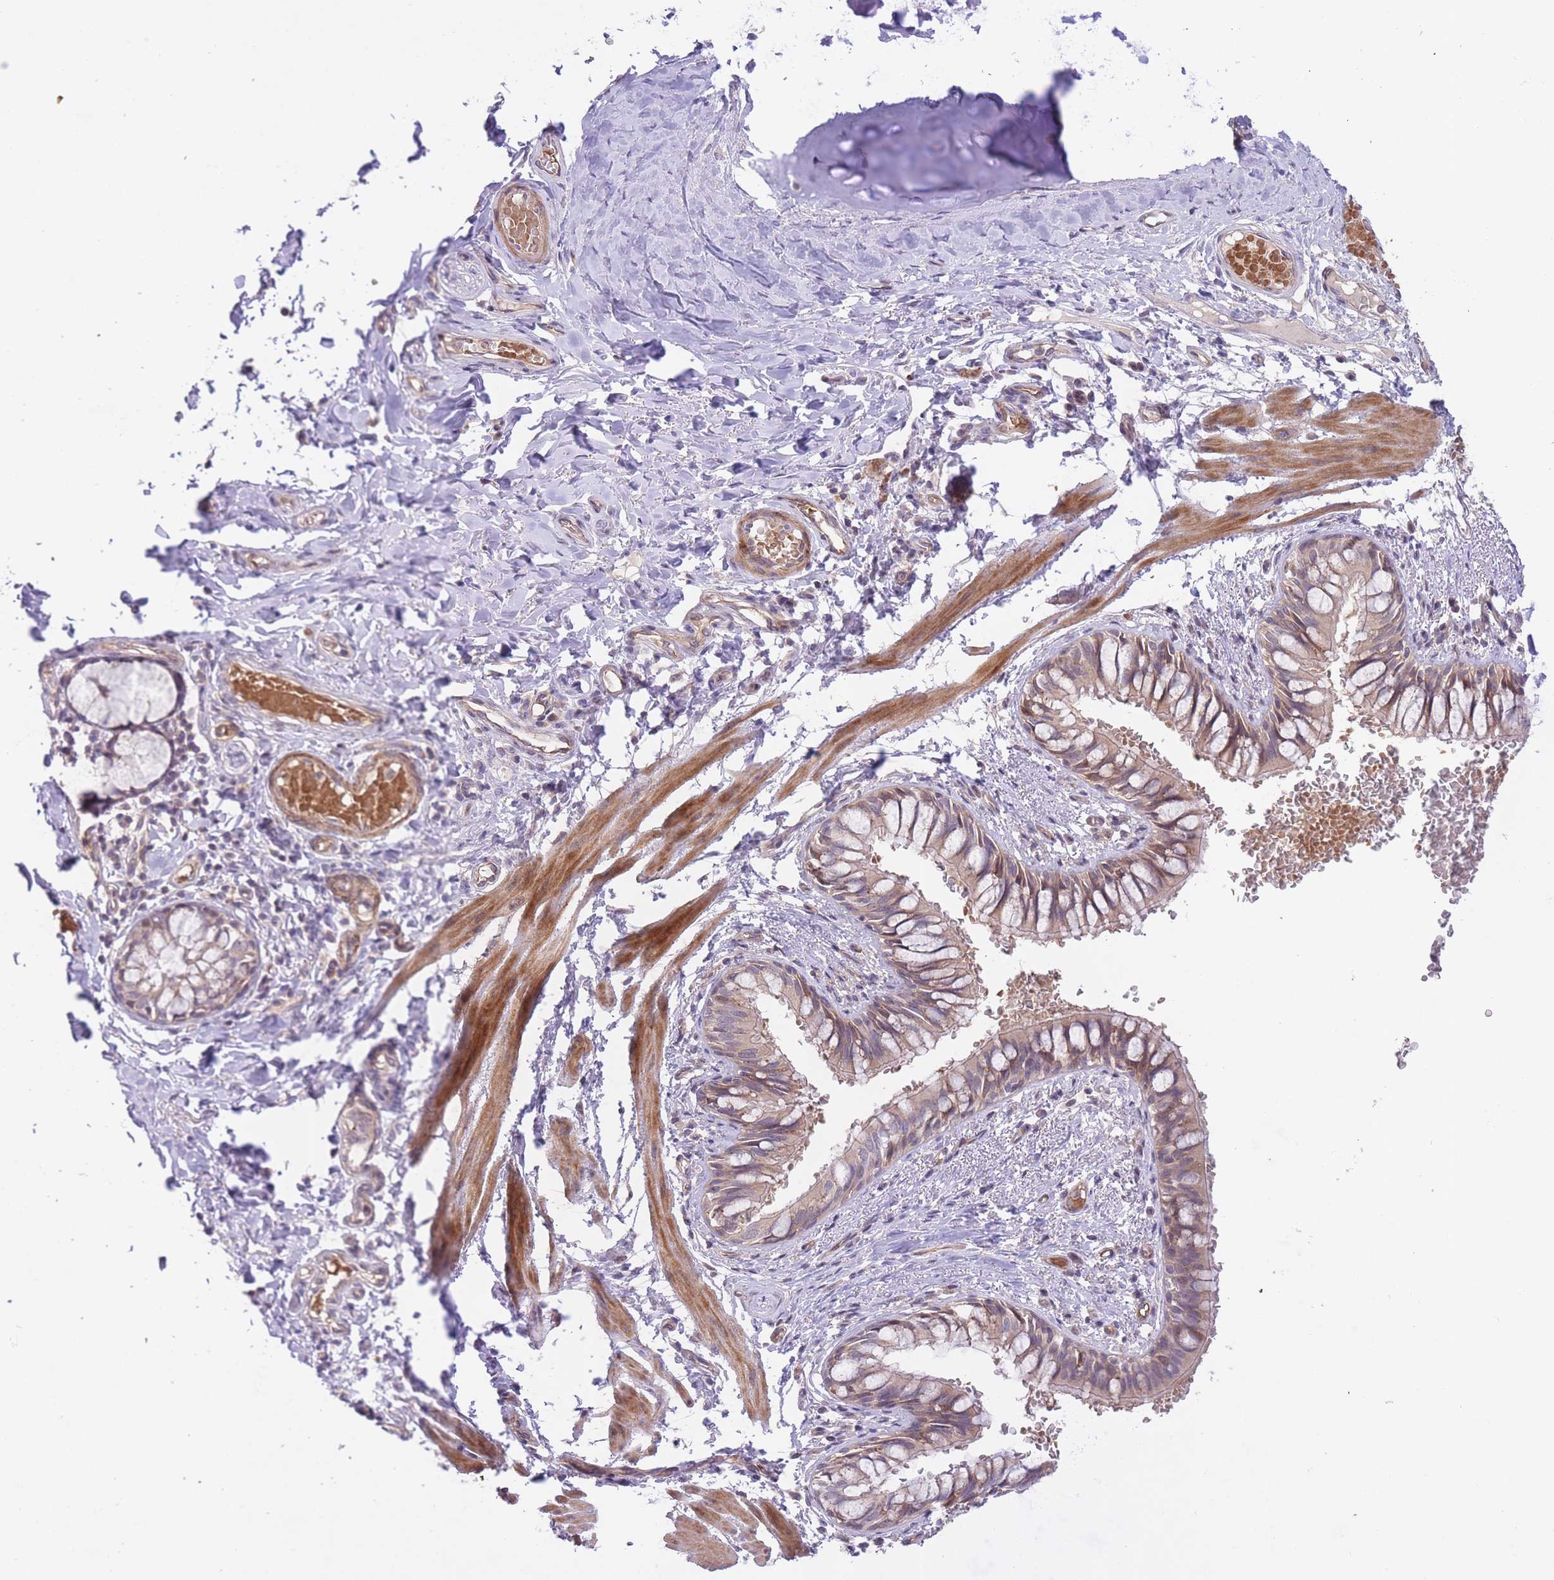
{"staining": {"intensity": "weak", "quantity": "25%-75%", "location": "cytoplasmic/membranous"}, "tissue": "bronchus", "cell_type": "Respiratory epithelial cells", "image_type": "normal", "snomed": [{"axis": "morphology", "description": "Normal tissue, NOS"}, {"axis": "topography", "description": "Cartilage tissue"}, {"axis": "topography", "description": "Bronchus"}], "caption": "Immunohistochemistry (IHC) staining of unremarkable bronchus, which exhibits low levels of weak cytoplasmic/membranous positivity in approximately 25%-75% of respiratory epithelial cells indicating weak cytoplasmic/membranous protein positivity. The staining was performed using DAB (3,3'-diaminobenzidine) (brown) for protein detection and nuclei were counterstained in hematoxylin (blue).", "gene": "FUT3", "patient": {"sex": "female", "age": 36}}